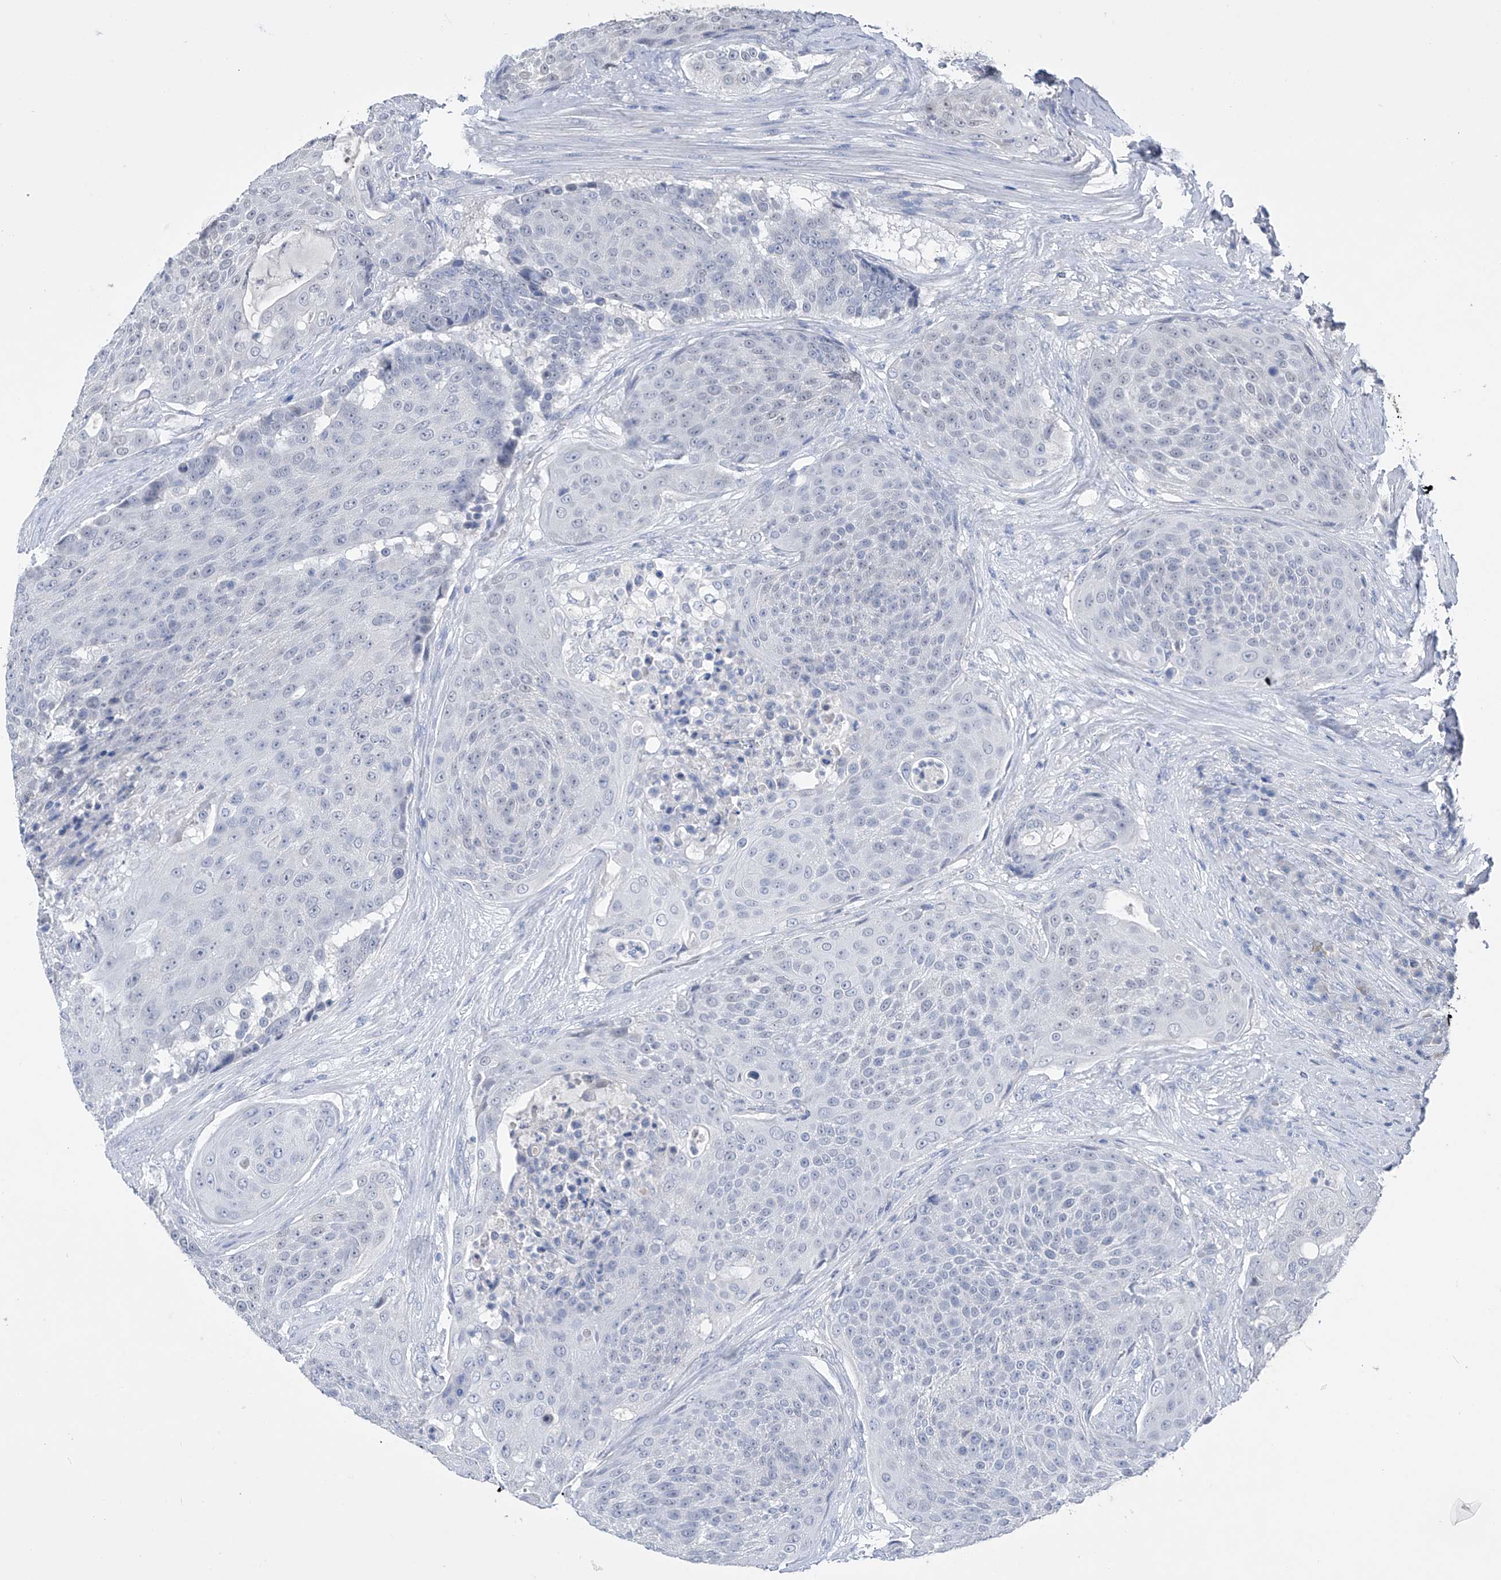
{"staining": {"intensity": "negative", "quantity": "none", "location": "none"}, "tissue": "urothelial cancer", "cell_type": "Tumor cells", "image_type": "cancer", "snomed": [{"axis": "morphology", "description": "Urothelial carcinoma, High grade"}, {"axis": "topography", "description": "Urinary bladder"}], "caption": "Tumor cells are negative for protein expression in human urothelial cancer.", "gene": "ADRA1A", "patient": {"sex": "female", "age": 63}}